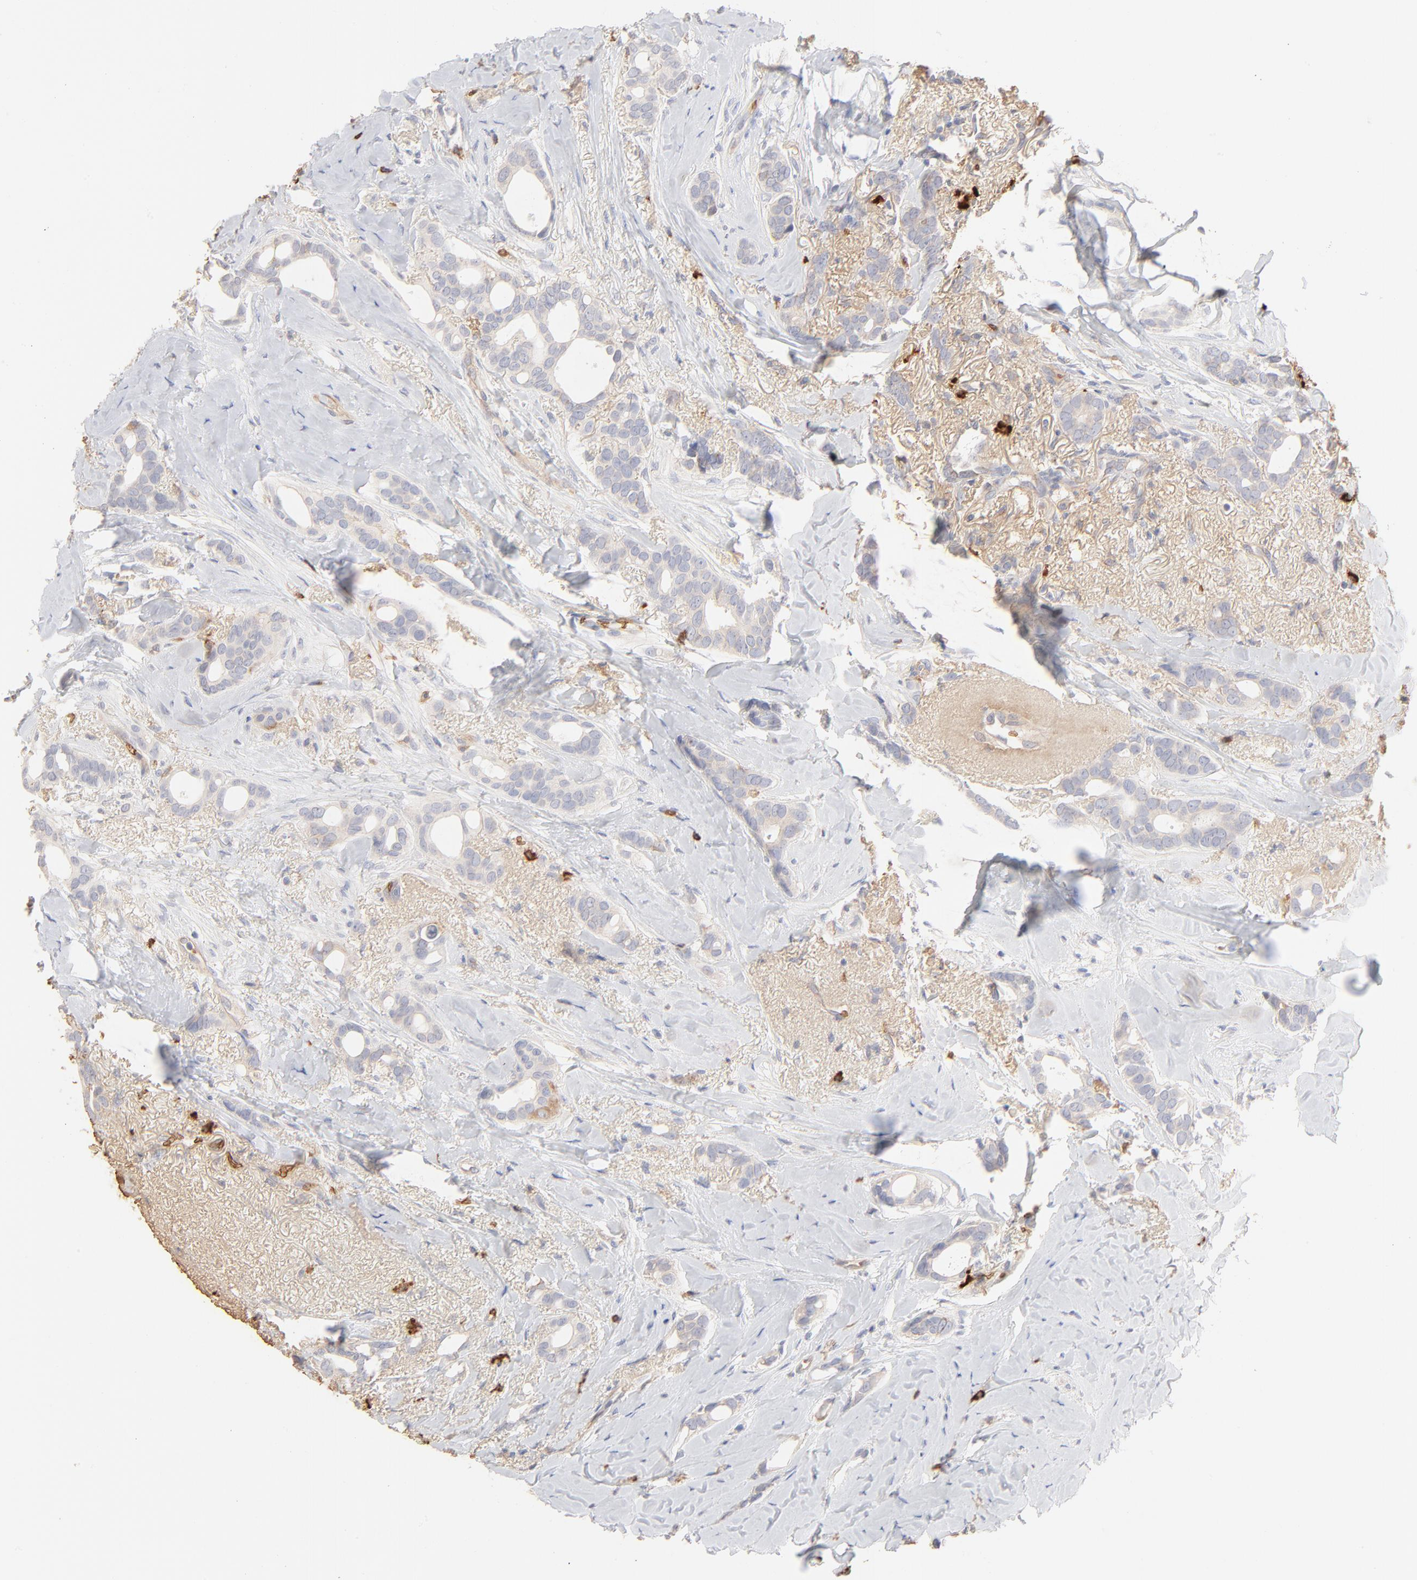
{"staining": {"intensity": "negative", "quantity": "none", "location": "none"}, "tissue": "breast cancer", "cell_type": "Tumor cells", "image_type": "cancer", "snomed": [{"axis": "morphology", "description": "Duct carcinoma"}, {"axis": "topography", "description": "Breast"}], "caption": "An immunohistochemistry (IHC) histopathology image of breast cancer is shown. There is no staining in tumor cells of breast cancer. (Brightfield microscopy of DAB (3,3'-diaminobenzidine) IHC at high magnification).", "gene": "SPTB", "patient": {"sex": "female", "age": 54}}